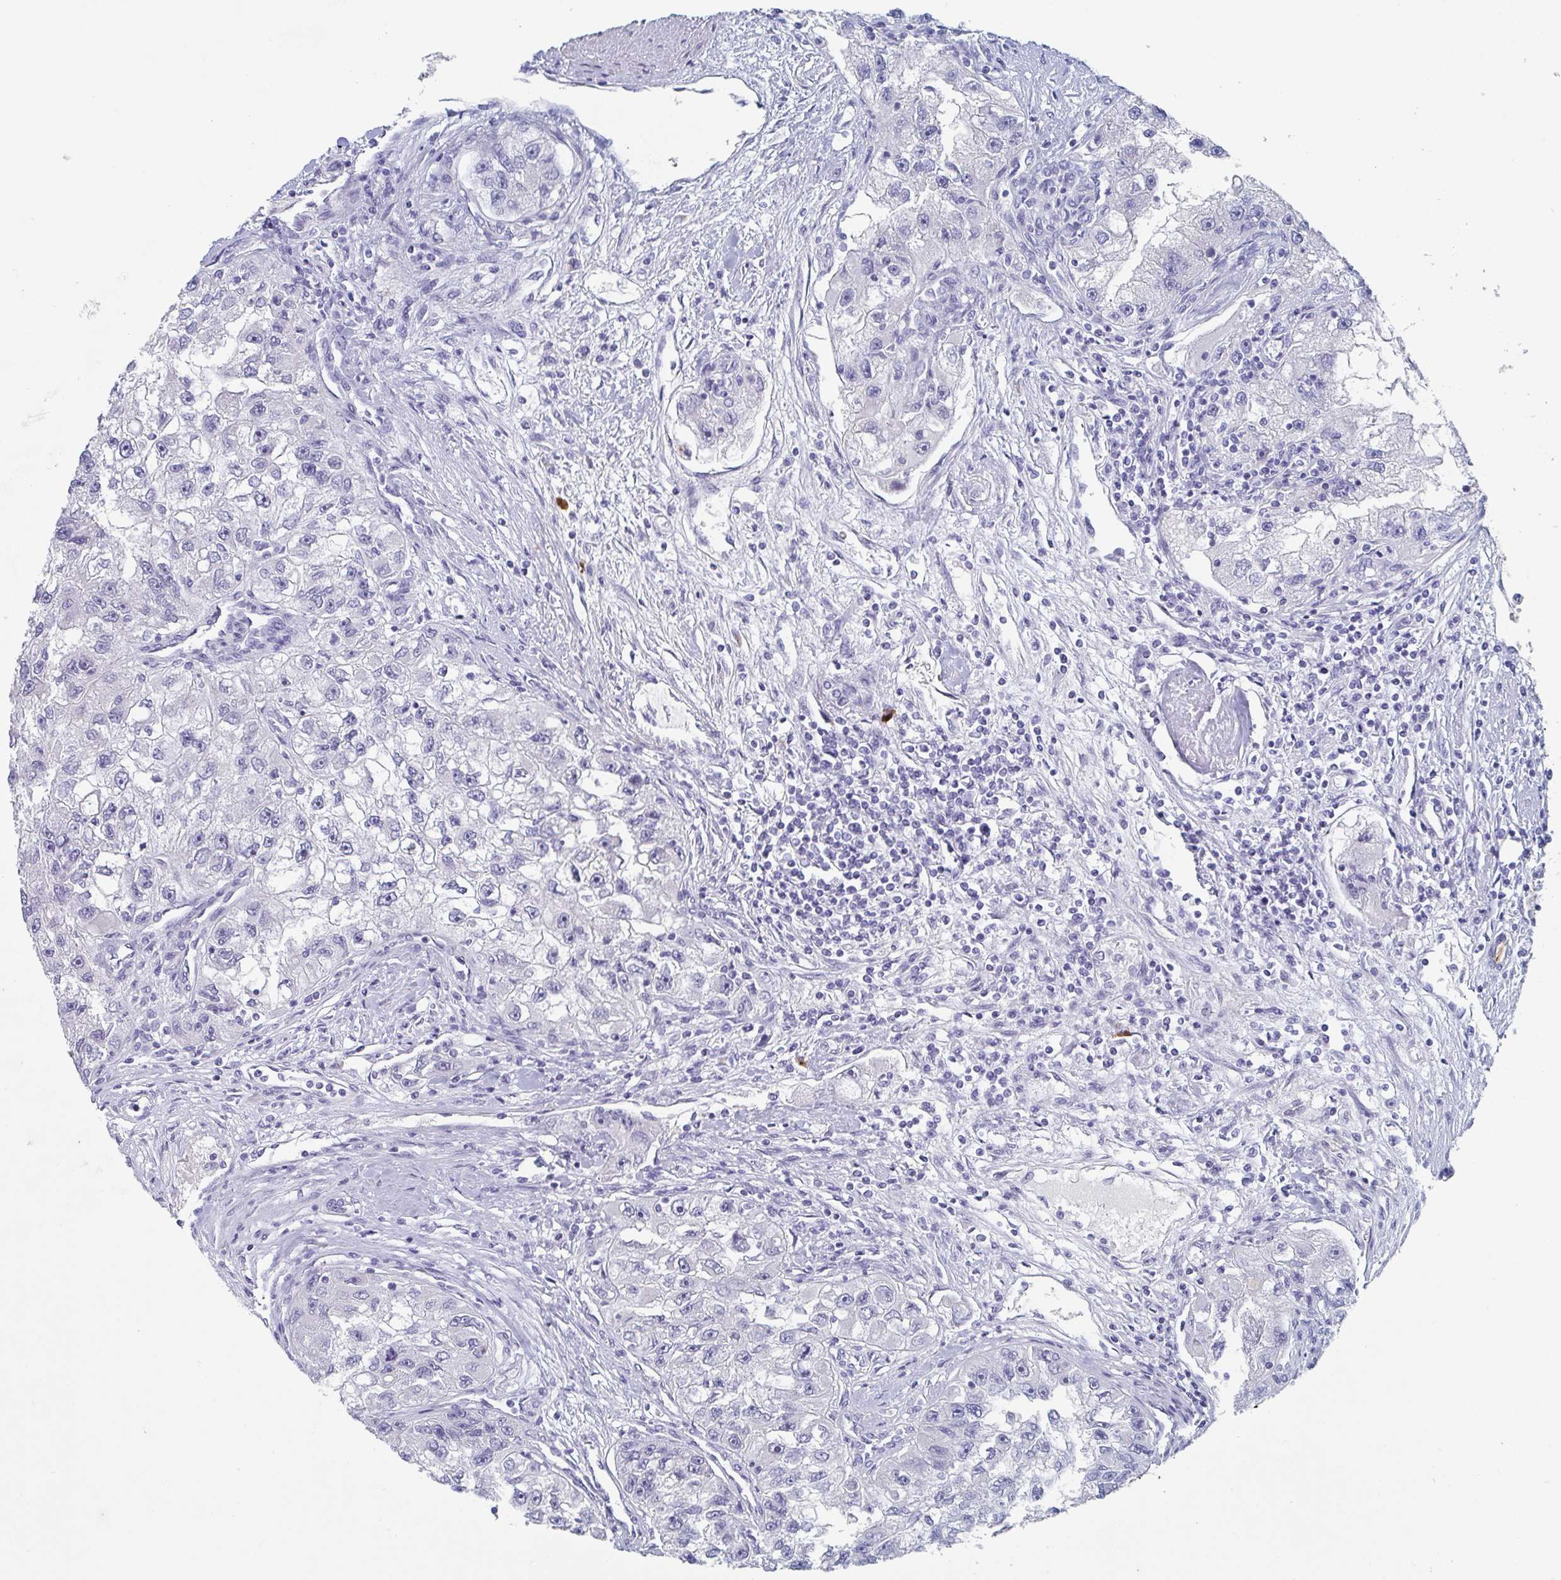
{"staining": {"intensity": "negative", "quantity": "none", "location": "none"}, "tissue": "renal cancer", "cell_type": "Tumor cells", "image_type": "cancer", "snomed": [{"axis": "morphology", "description": "Adenocarcinoma, NOS"}, {"axis": "topography", "description": "Kidney"}], "caption": "Human renal adenocarcinoma stained for a protein using immunohistochemistry shows no positivity in tumor cells.", "gene": "NT5C3B", "patient": {"sex": "male", "age": 63}}